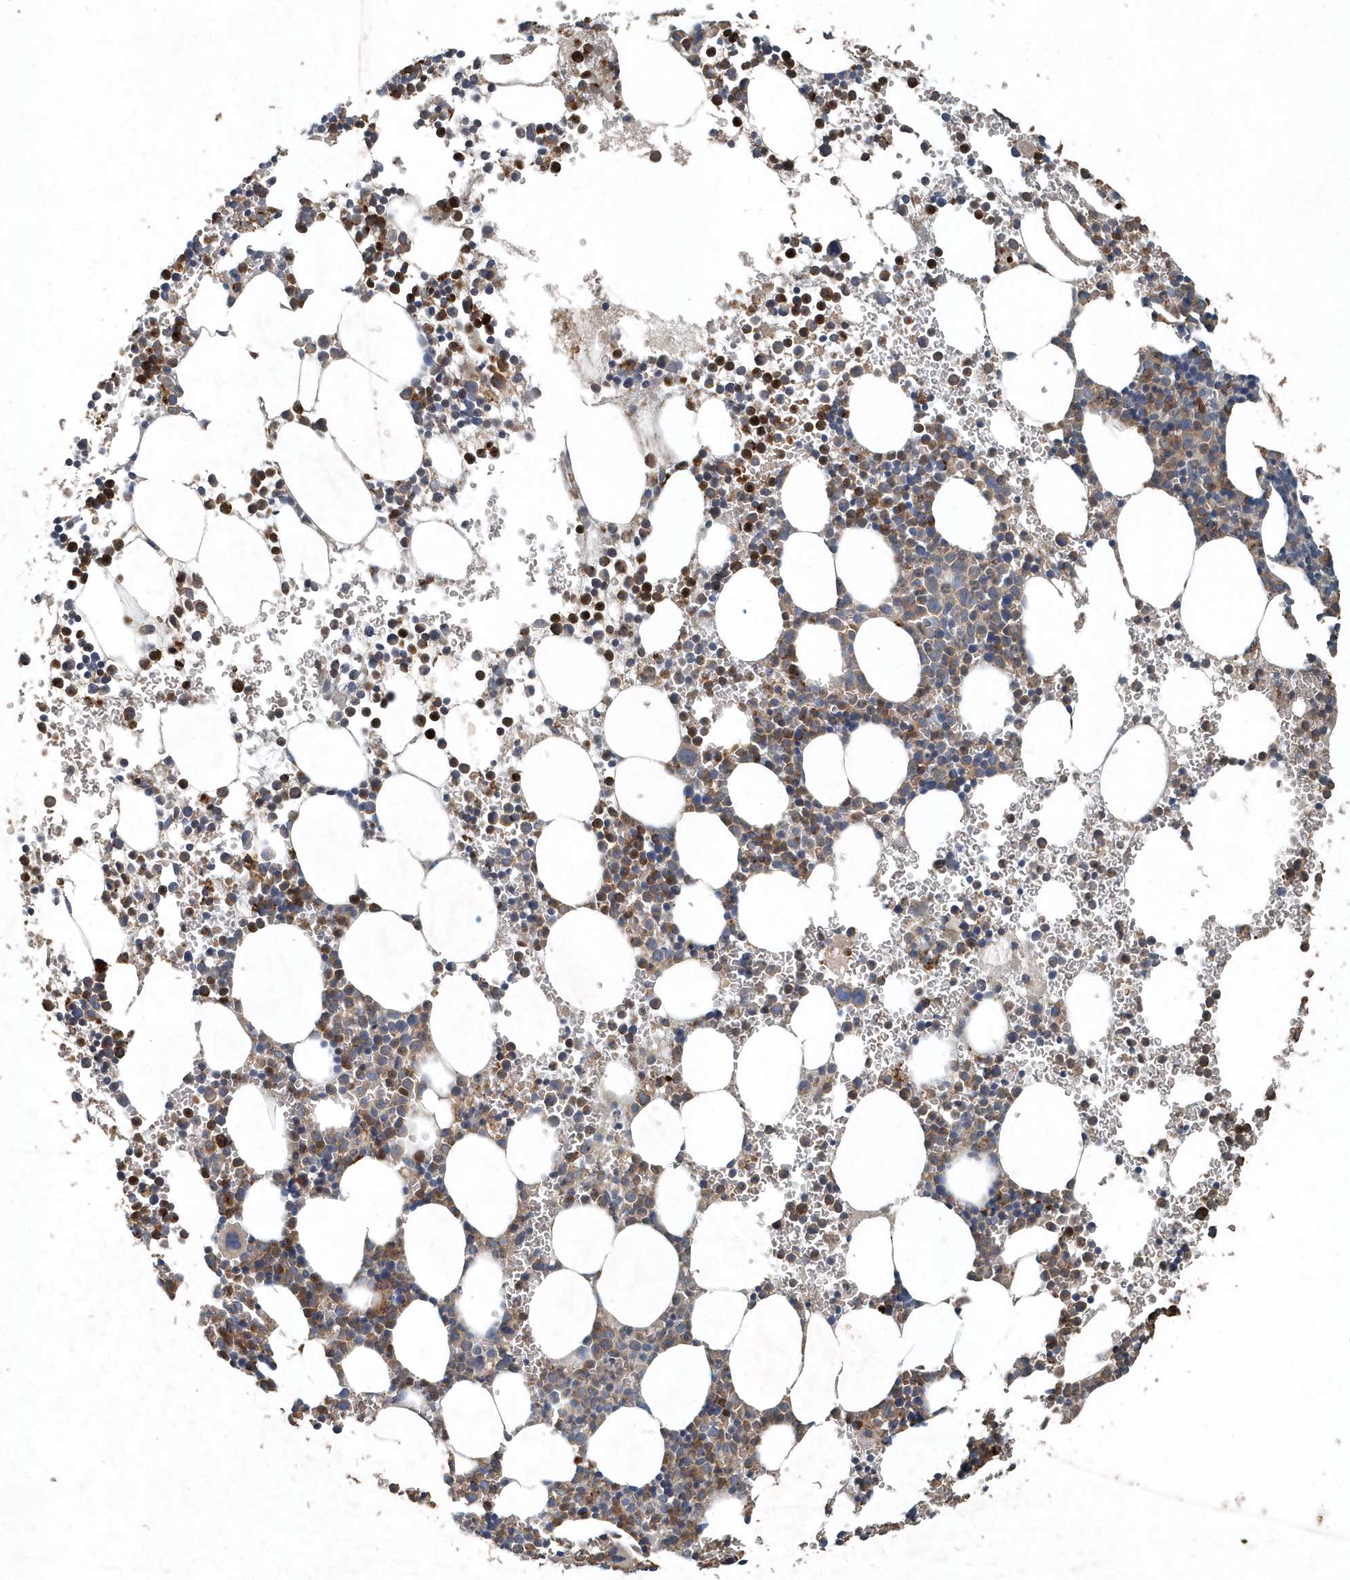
{"staining": {"intensity": "moderate", "quantity": ">75%", "location": "cytoplasmic/membranous"}, "tissue": "bone marrow", "cell_type": "Hematopoietic cells", "image_type": "normal", "snomed": [{"axis": "morphology", "description": "Normal tissue, NOS"}, {"axis": "topography", "description": "Bone marrow"}], "caption": "Immunohistochemistry micrograph of benign bone marrow: bone marrow stained using IHC demonstrates medium levels of moderate protein expression localized specifically in the cytoplasmic/membranous of hematopoietic cells, appearing as a cytoplasmic/membranous brown color.", "gene": "SCFD2", "patient": {"sex": "female", "age": 78}}